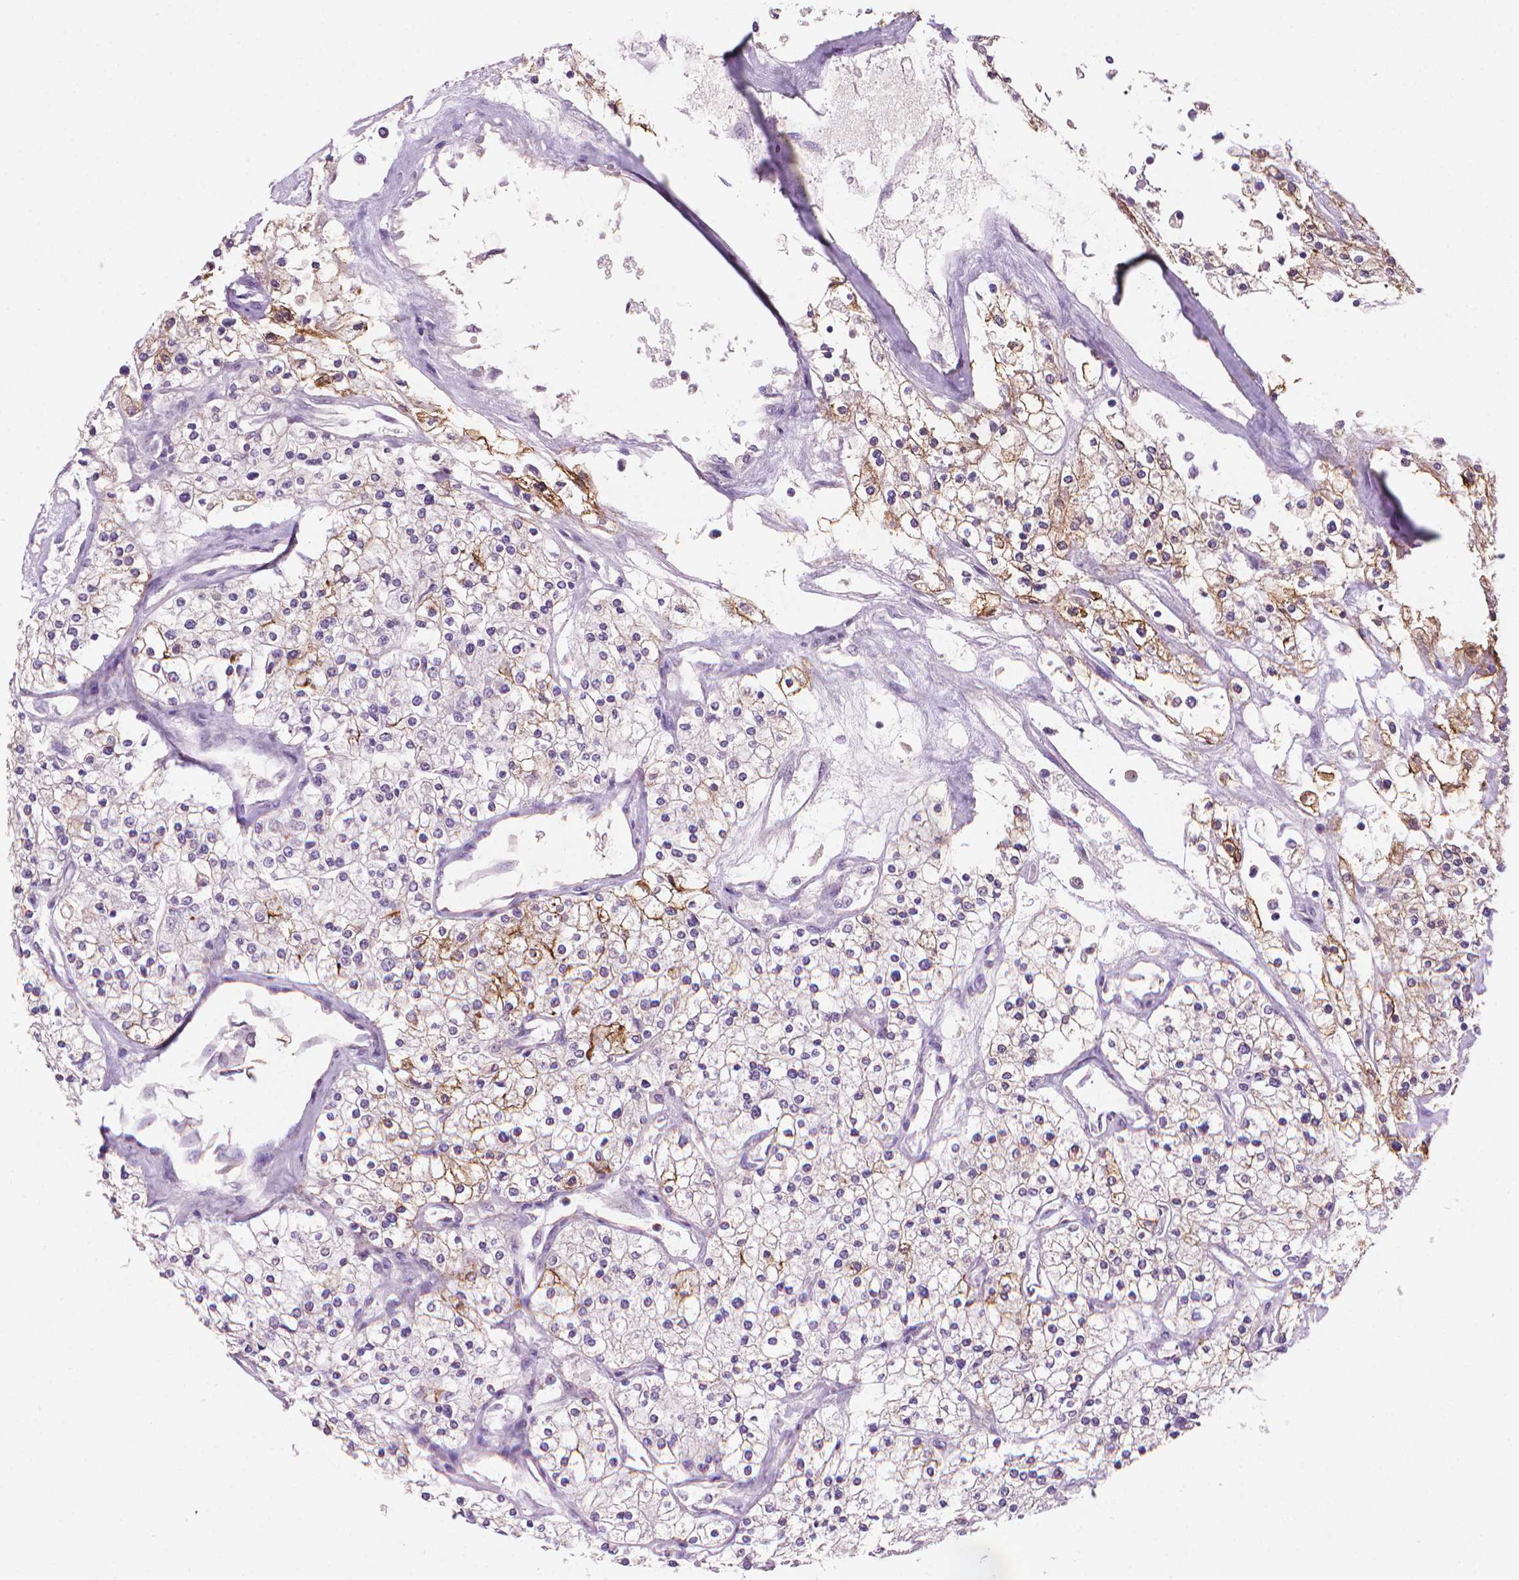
{"staining": {"intensity": "moderate", "quantity": "25%-75%", "location": "cytoplasmic/membranous"}, "tissue": "renal cancer", "cell_type": "Tumor cells", "image_type": "cancer", "snomed": [{"axis": "morphology", "description": "Adenocarcinoma, NOS"}, {"axis": "topography", "description": "Kidney"}], "caption": "Adenocarcinoma (renal) was stained to show a protein in brown. There is medium levels of moderate cytoplasmic/membranous staining in approximately 25%-75% of tumor cells.", "gene": "MUC1", "patient": {"sex": "male", "age": 80}}